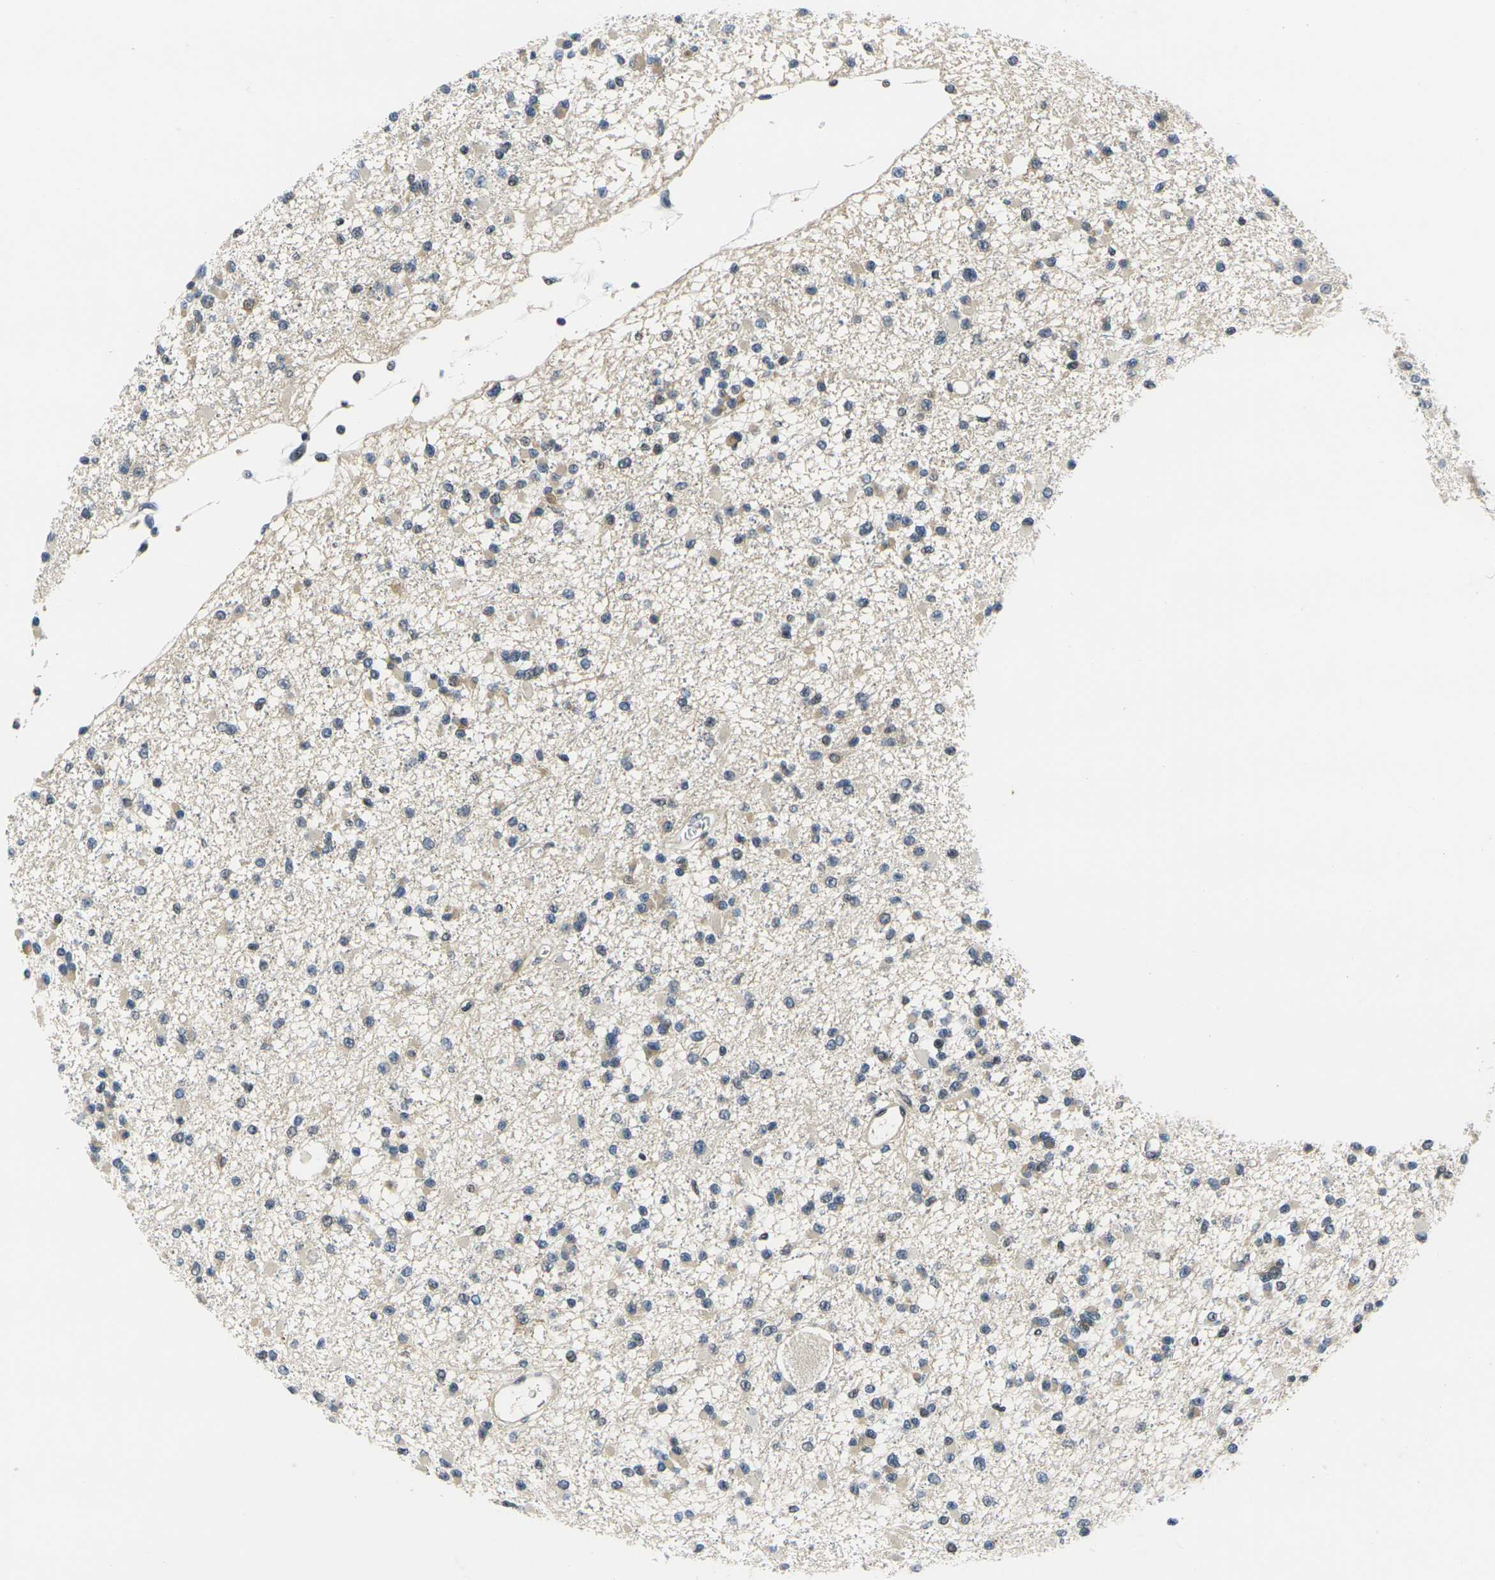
{"staining": {"intensity": "weak", "quantity": "<25%", "location": "cytoplasmic/membranous,nuclear"}, "tissue": "glioma", "cell_type": "Tumor cells", "image_type": "cancer", "snomed": [{"axis": "morphology", "description": "Glioma, malignant, Low grade"}, {"axis": "topography", "description": "Brain"}], "caption": "An image of human glioma is negative for staining in tumor cells. (Stains: DAB immunohistochemistry with hematoxylin counter stain, Microscopy: brightfield microscopy at high magnification).", "gene": "RBM7", "patient": {"sex": "female", "age": 22}}